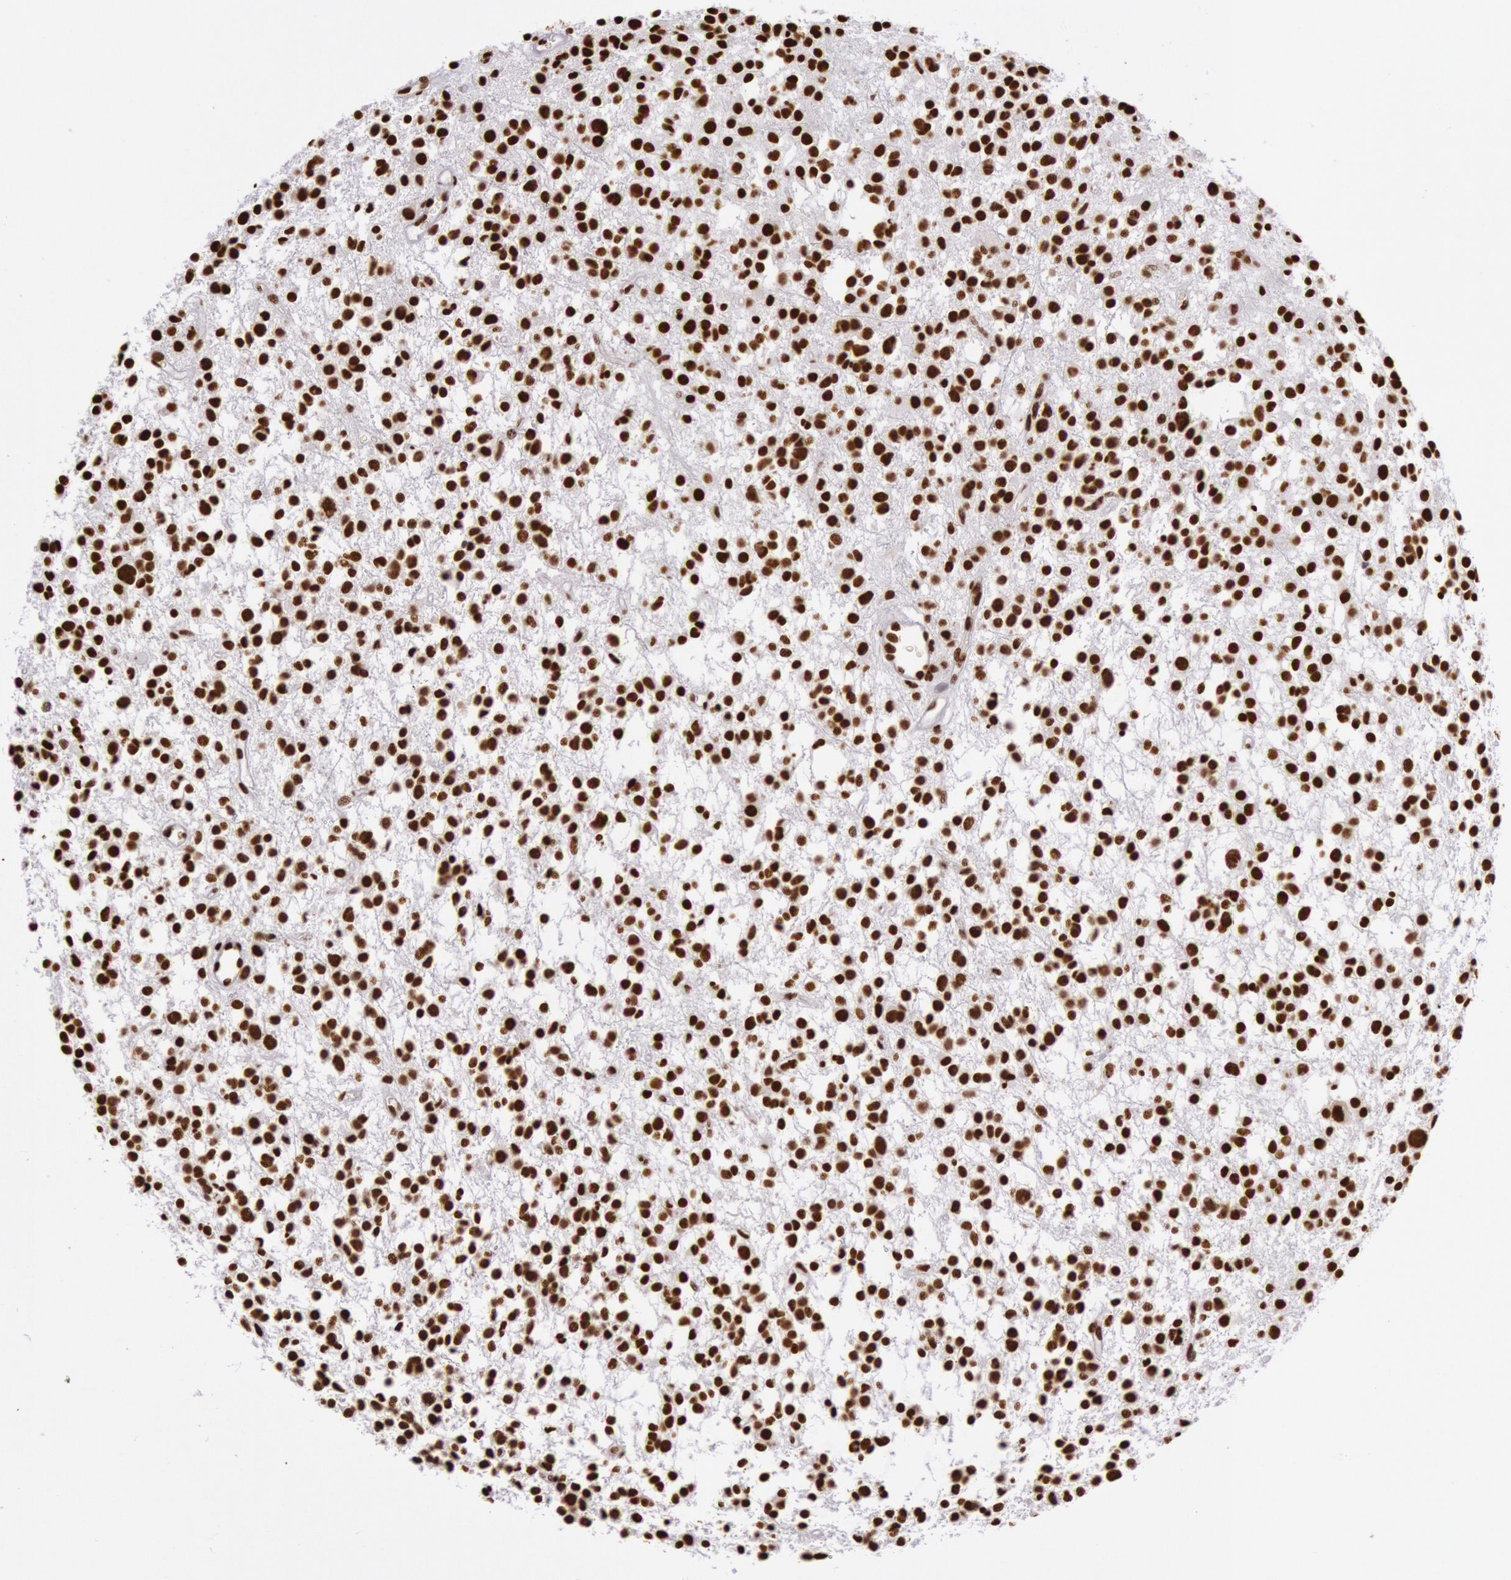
{"staining": {"intensity": "strong", "quantity": ">75%", "location": "nuclear"}, "tissue": "glioma", "cell_type": "Tumor cells", "image_type": "cancer", "snomed": [{"axis": "morphology", "description": "Glioma, malignant, Low grade"}, {"axis": "topography", "description": "Brain"}], "caption": "Brown immunohistochemical staining in human glioma displays strong nuclear positivity in about >75% of tumor cells.", "gene": "HNRNPH2", "patient": {"sex": "female", "age": 36}}